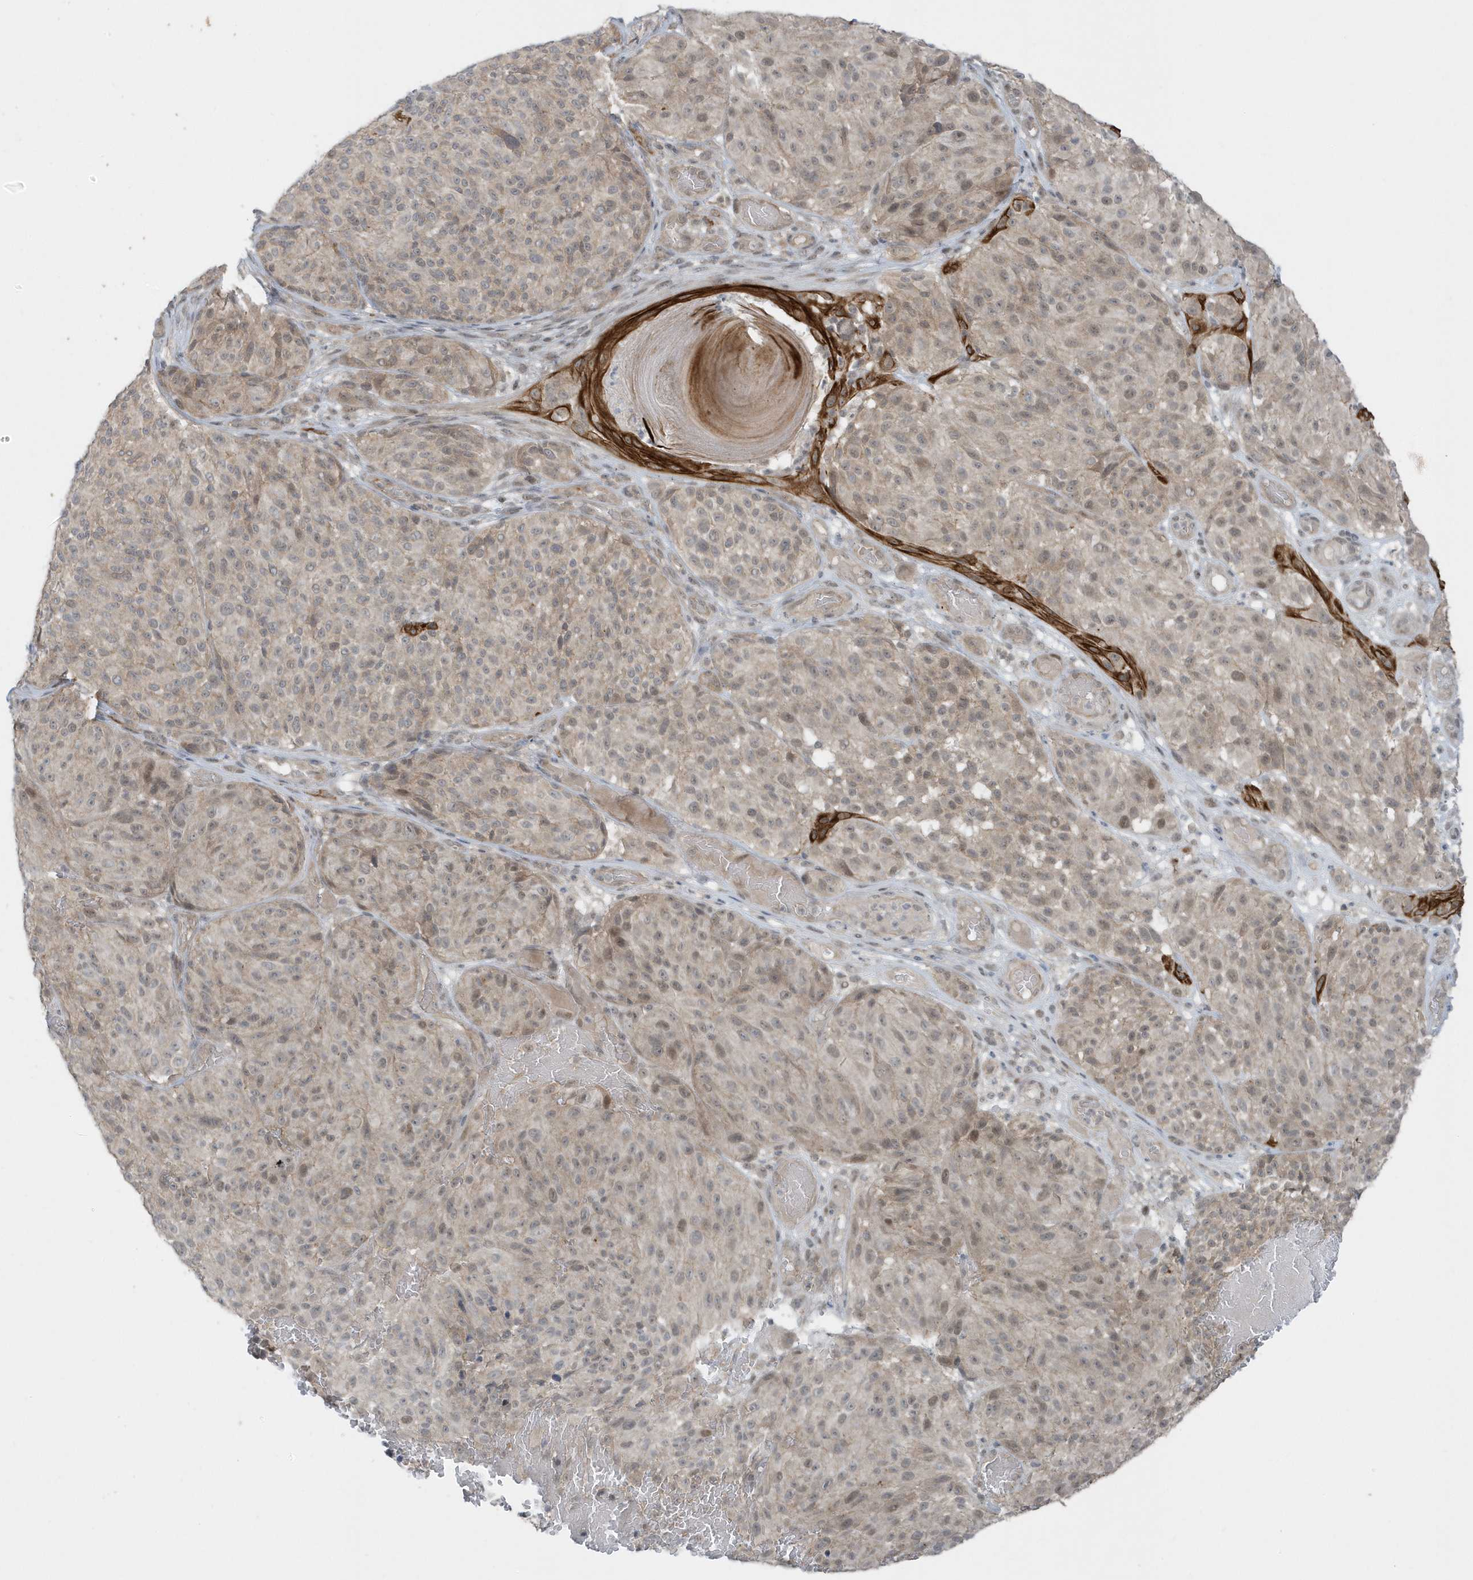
{"staining": {"intensity": "weak", "quantity": "<25%", "location": "cytoplasmic/membranous"}, "tissue": "melanoma", "cell_type": "Tumor cells", "image_type": "cancer", "snomed": [{"axis": "morphology", "description": "Malignant melanoma, NOS"}, {"axis": "topography", "description": "Skin"}], "caption": "Micrograph shows no protein staining in tumor cells of melanoma tissue.", "gene": "PARD3B", "patient": {"sex": "male", "age": 83}}